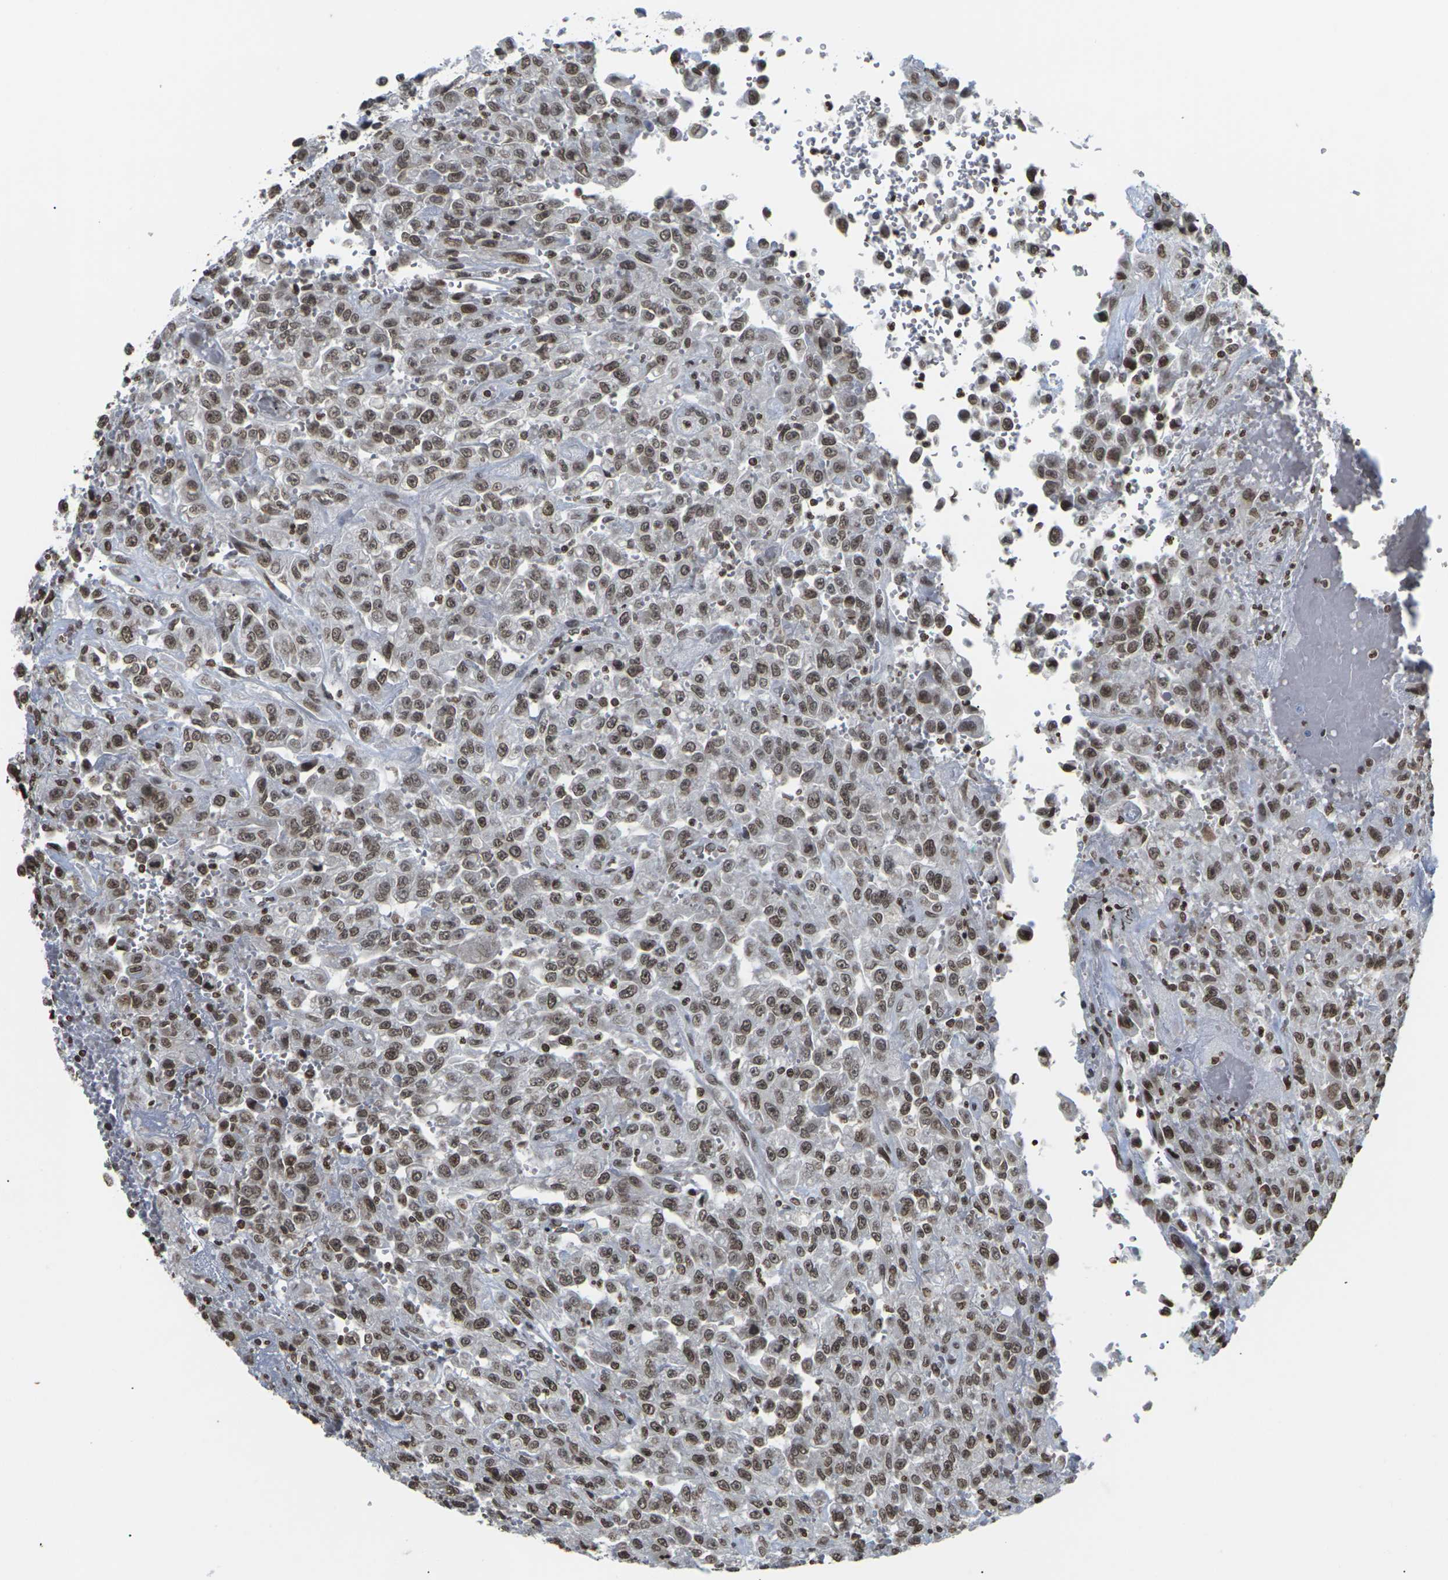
{"staining": {"intensity": "moderate", "quantity": ">75%", "location": "nuclear"}, "tissue": "urothelial cancer", "cell_type": "Tumor cells", "image_type": "cancer", "snomed": [{"axis": "morphology", "description": "Urothelial carcinoma, High grade"}, {"axis": "topography", "description": "Urinary bladder"}], "caption": "Tumor cells exhibit moderate nuclear staining in approximately >75% of cells in high-grade urothelial carcinoma.", "gene": "ETV5", "patient": {"sex": "male", "age": 46}}